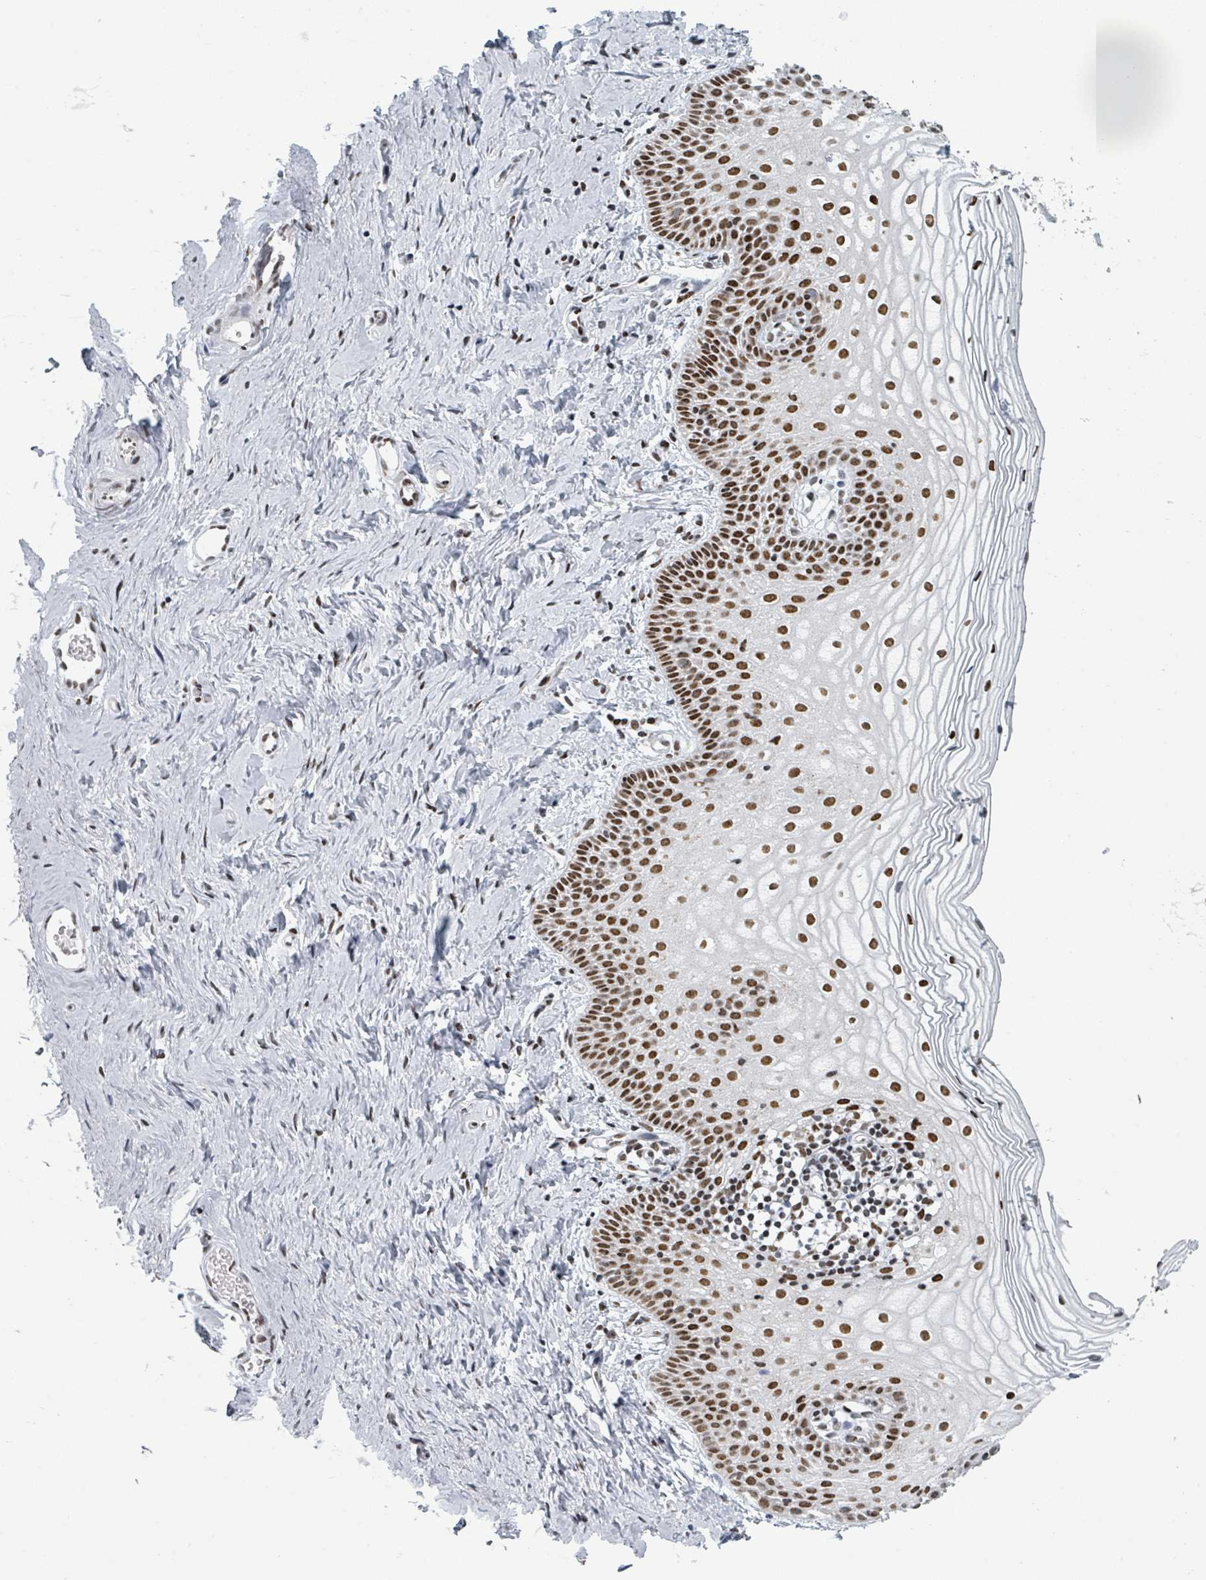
{"staining": {"intensity": "strong", "quantity": ">75%", "location": "nuclear"}, "tissue": "vagina", "cell_type": "Squamous epithelial cells", "image_type": "normal", "snomed": [{"axis": "morphology", "description": "Normal tissue, NOS"}, {"axis": "topography", "description": "Vagina"}], "caption": "DAB (3,3'-diaminobenzidine) immunohistochemical staining of benign vagina shows strong nuclear protein positivity in about >75% of squamous epithelial cells. The staining was performed using DAB (3,3'-diaminobenzidine) to visualize the protein expression in brown, while the nuclei were stained in blue with hematoxylin (Magnification: 20x).", "gene": "DHX16", "patient": {"sex": "female", "age": 56}}